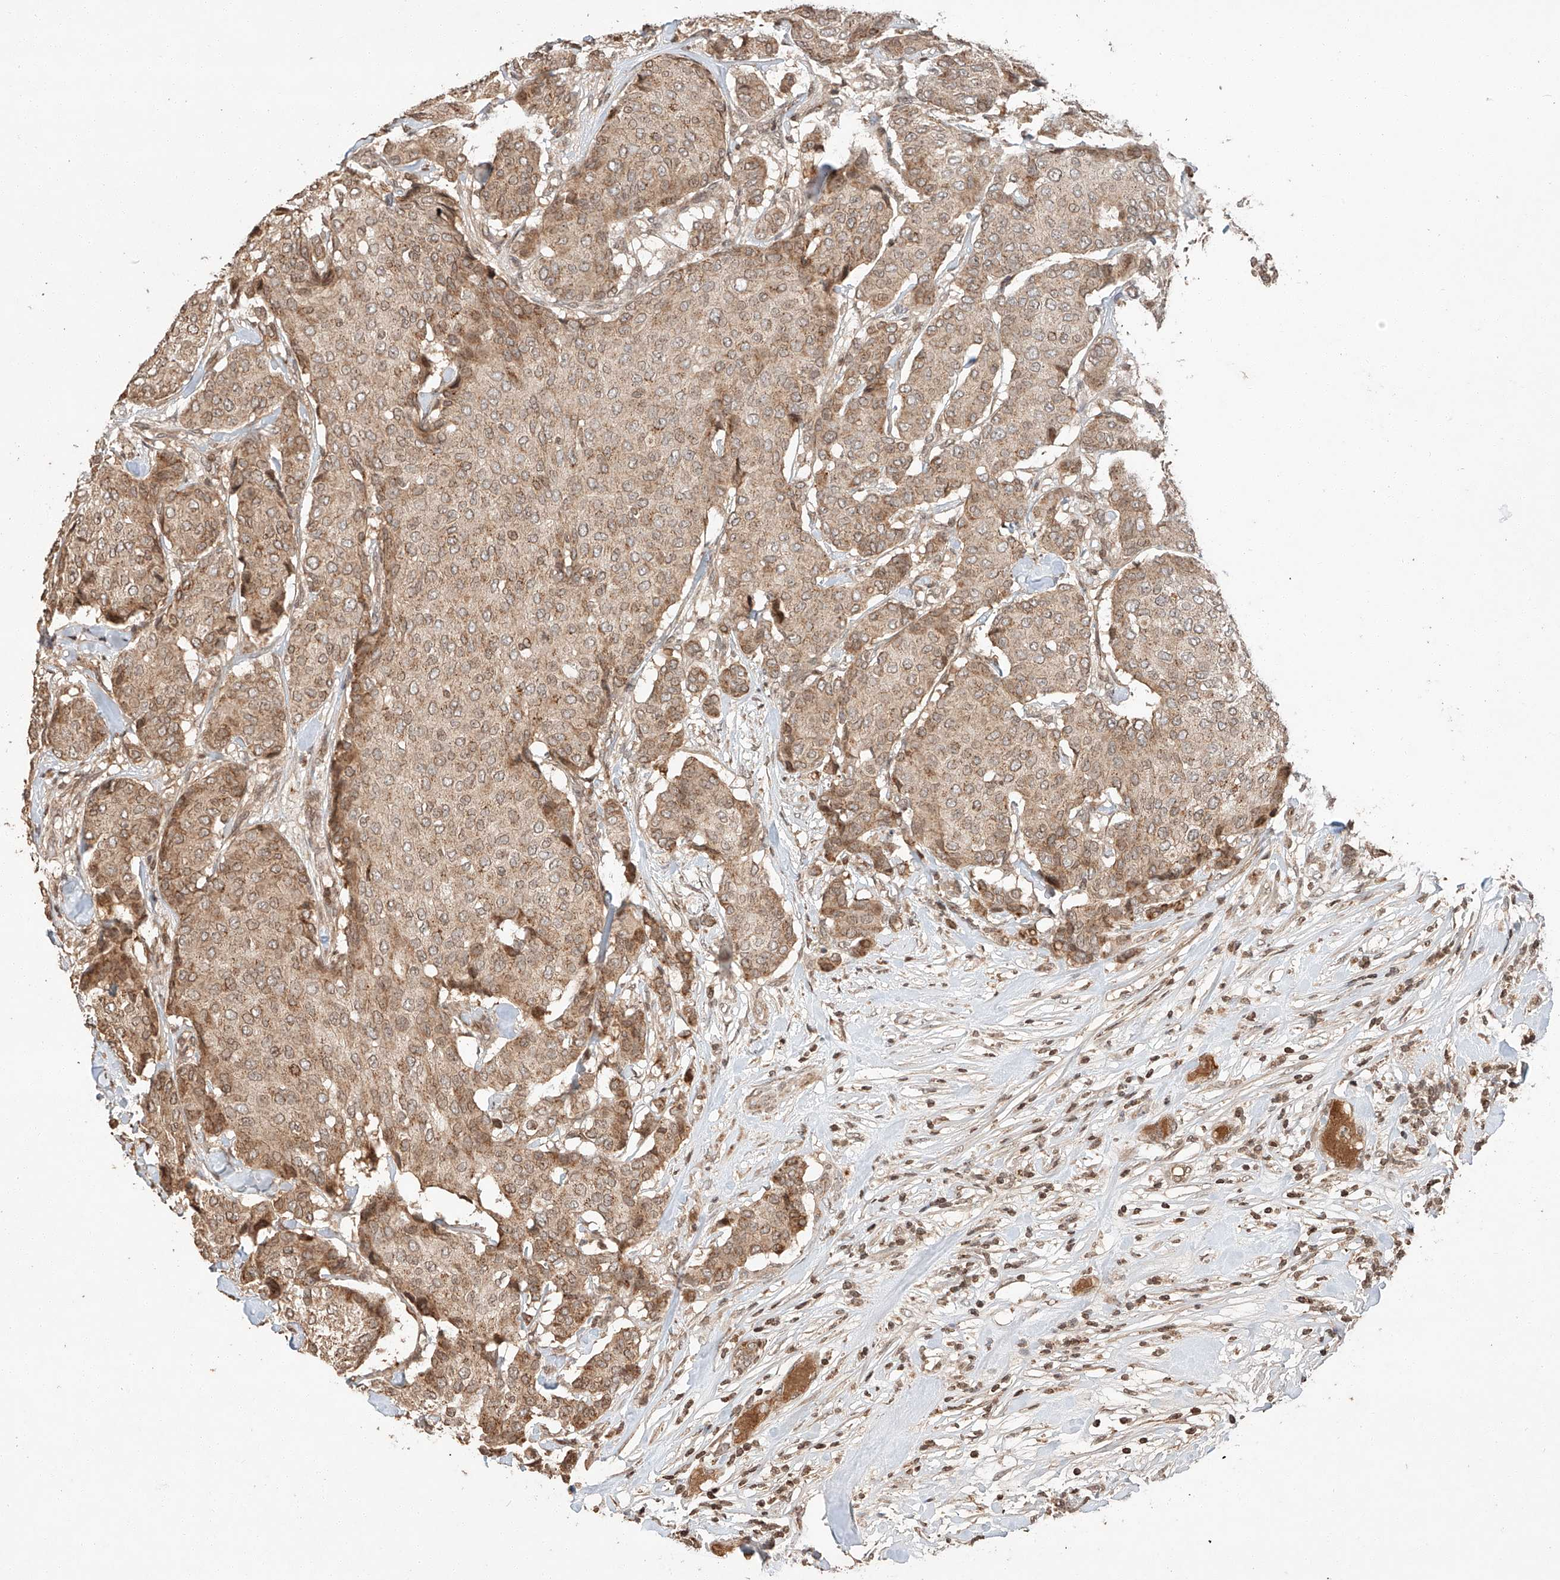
{"staining": {"intensity": "moderate", "quantity": ">75%", "location": "cytoplasmic/membranous"}, "tissue": "breast cancer", "cell_type": "Tumor cells", "image_type": "cancer", "snomed": [{"axis": "morphology", "description": "Duct carcinoma"}, {"axis": "topography", "description": "Breast"}], "caption": "Tumor cells display medium levels of moderate cytoplasmic/membranous expression in about >75% of cells in human breast cancer.", "gene": "ARHGAP33", "patient": {"sex": "female", "age": 75}}